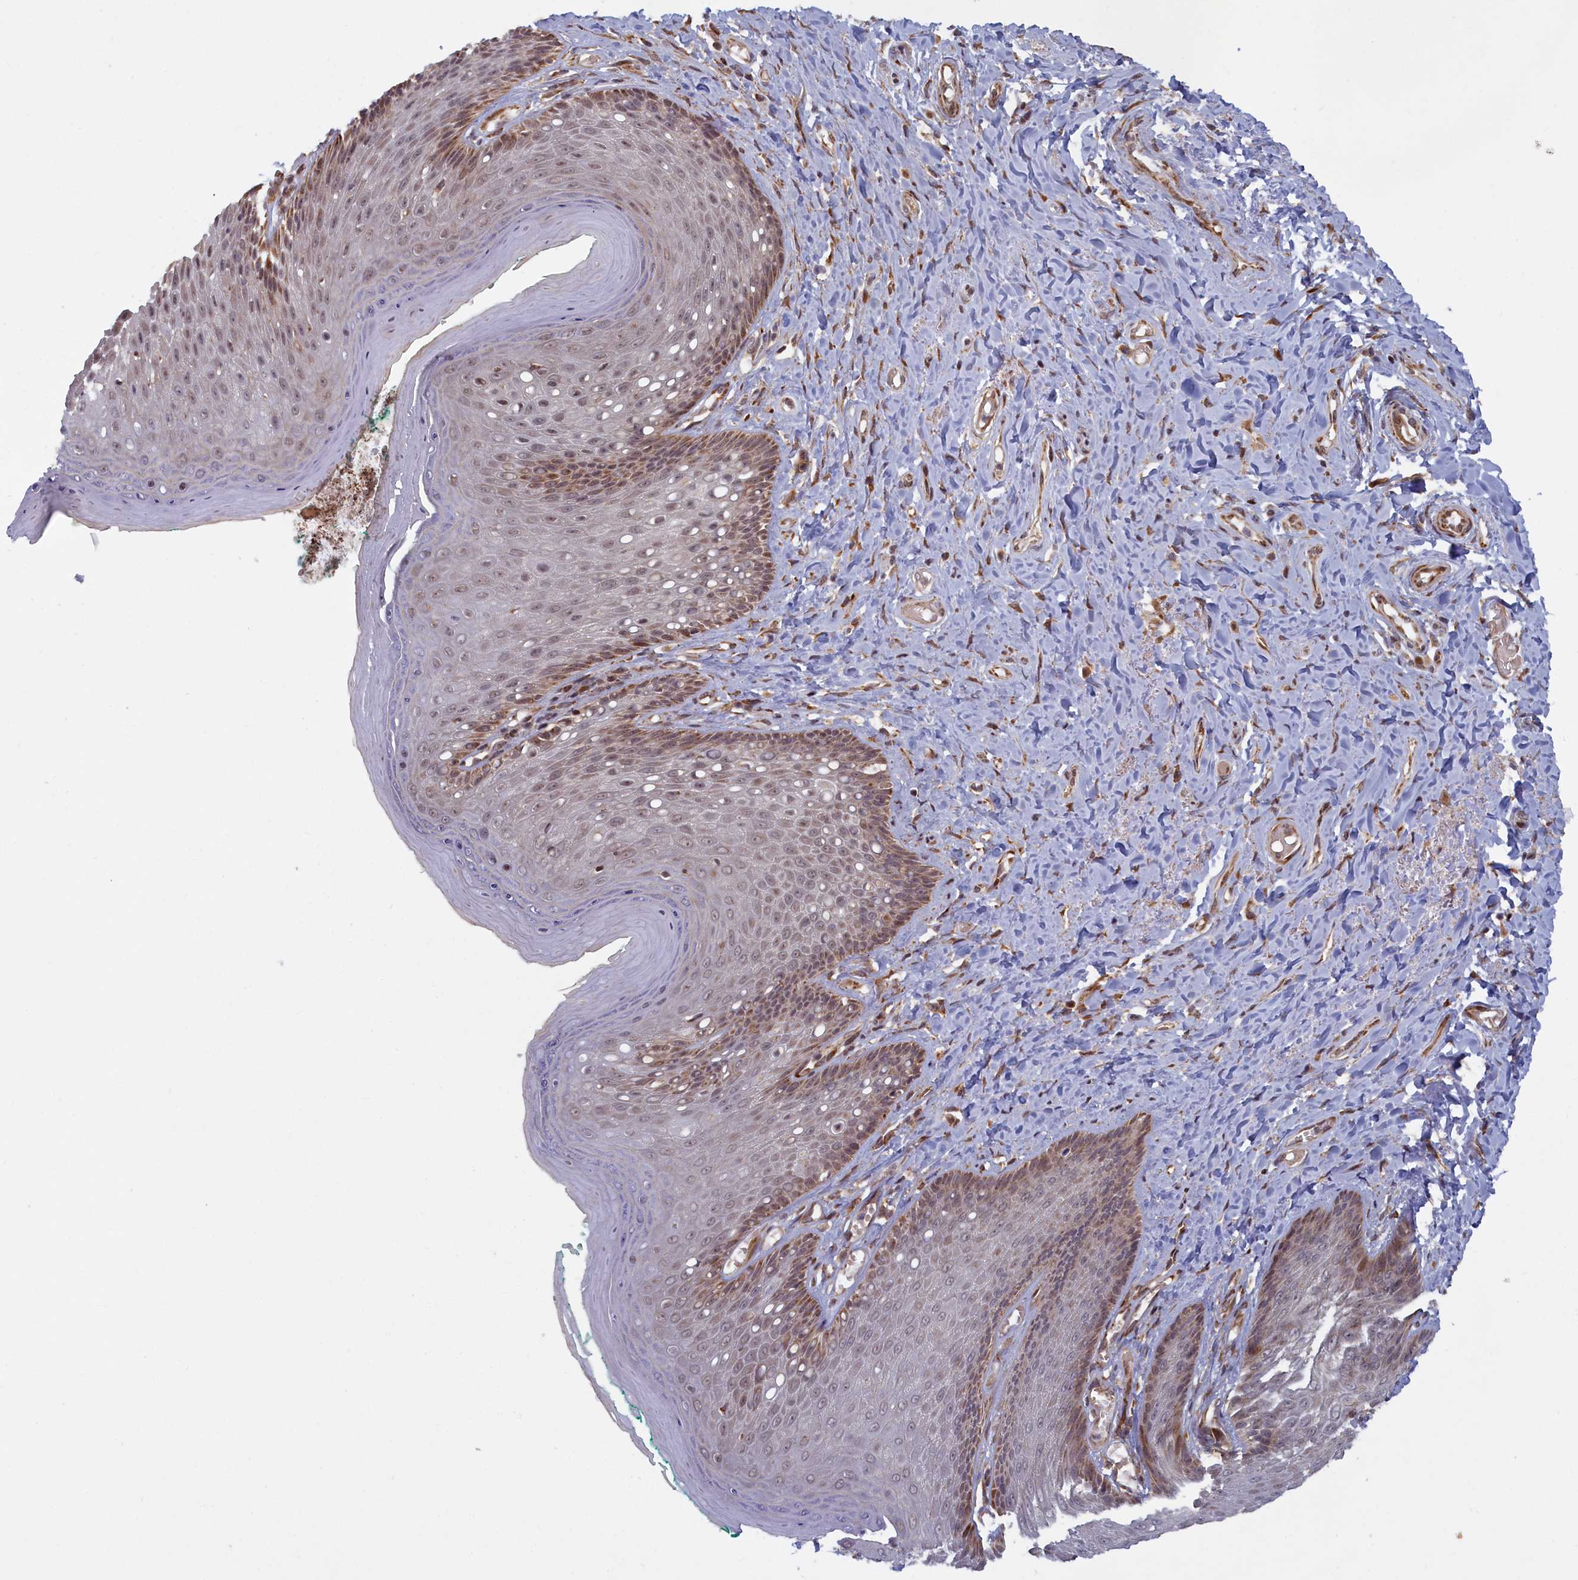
{"staining": {"intensity": "moderate", "quantity": "25%-75%", "location": "cytoplasmic/membranous,nuclear"}, "tissue": "skin", "cell_type": "Epidermal cells", "image_type": "normal", "snomed": [{"axis": "morphology", "description": "Normal tissue, NOS"}, {"axis": "topography", "description": "Anal"}], "caption": "Skin stained for a protein (brown) exhibits moderate cytoplasmic/membranous,nuclear positive staining in approximately 25%-75% of epidermal cells.", "gene": "PLA2G10", "patient": {"sex": "male", "age": 78}}